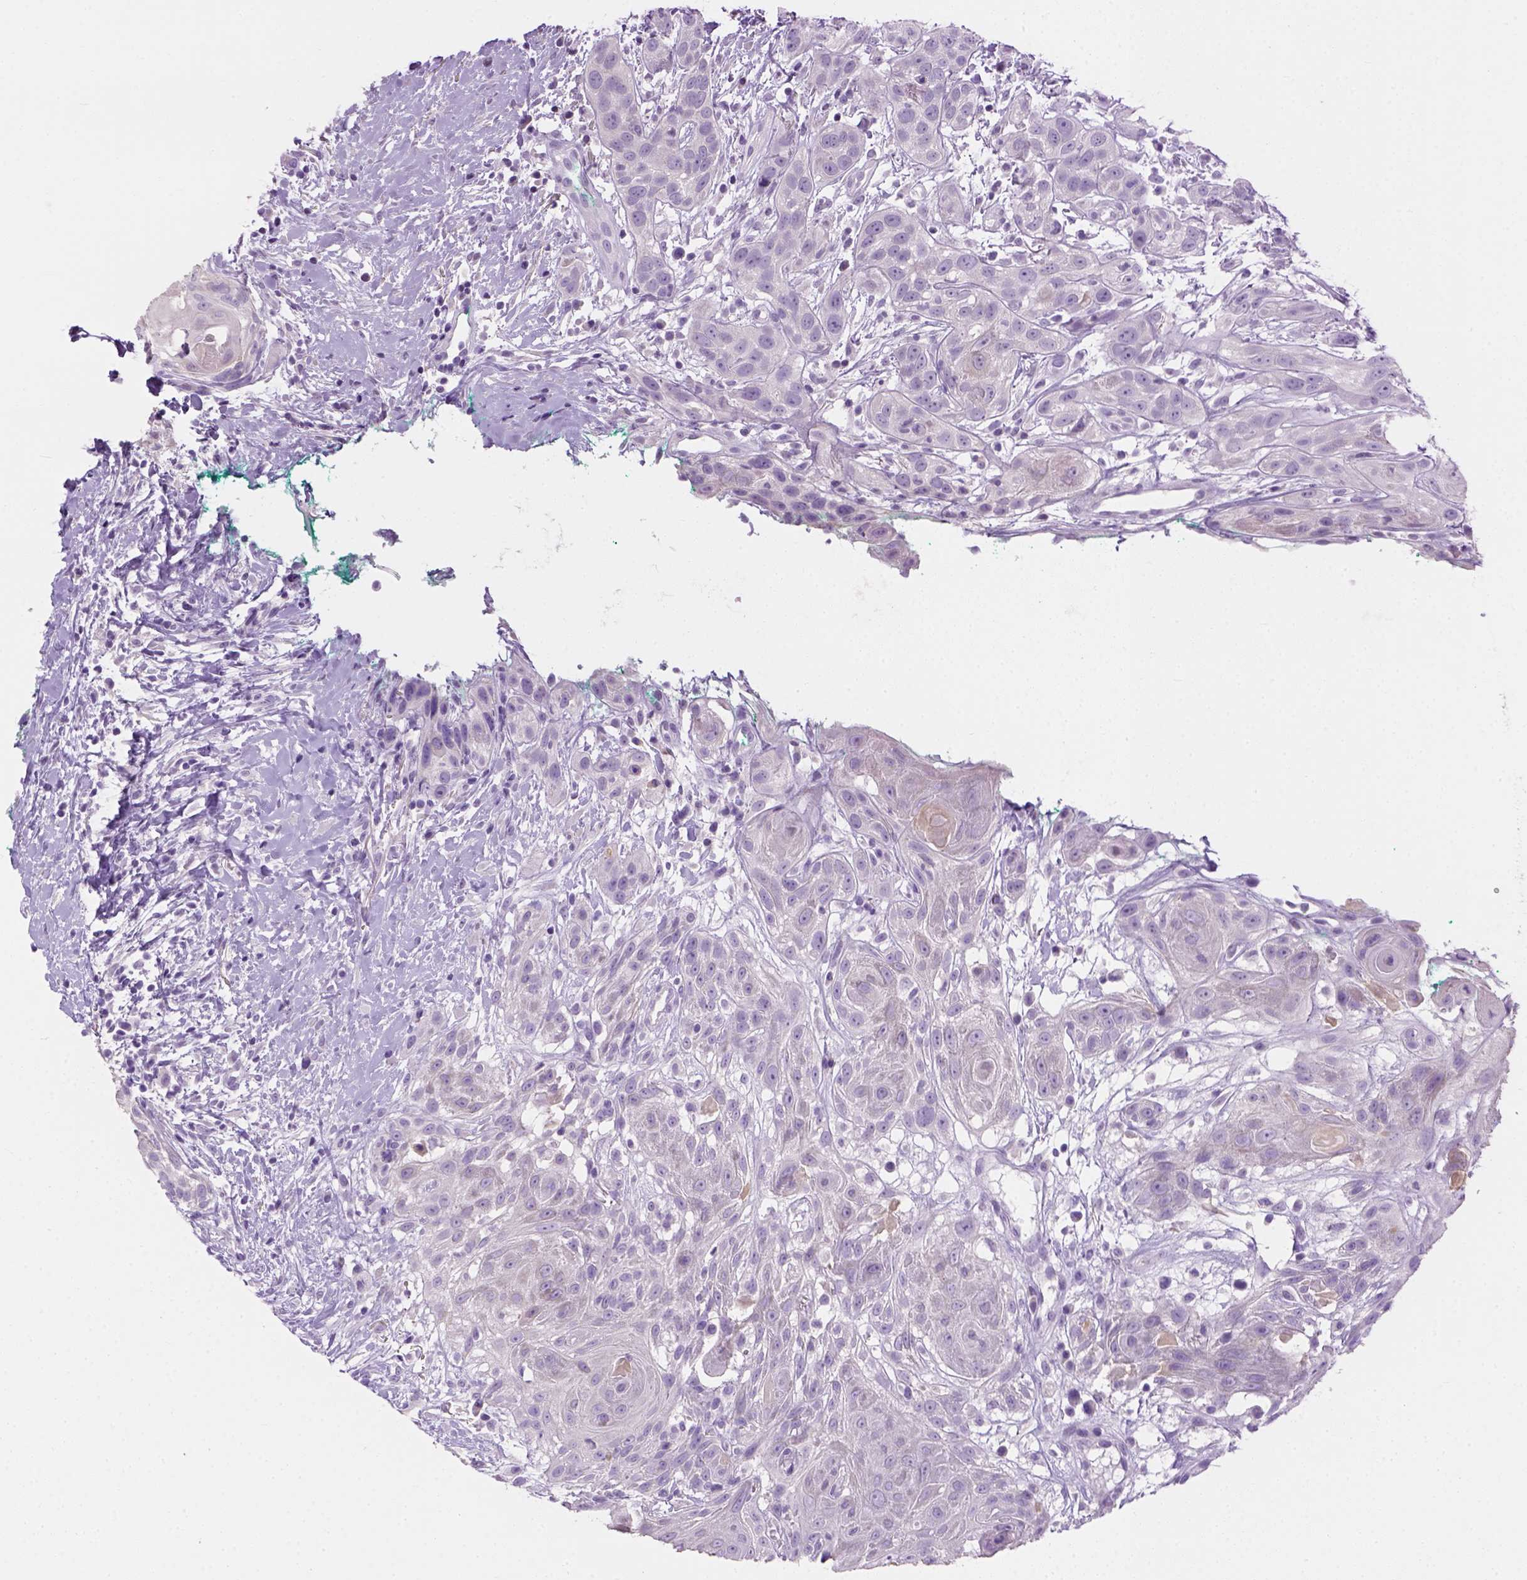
{"staining": {"intensity": "negative", "quantity": "none", "location": "none"}, "tissue": "head and neck cancer", "cell_type": "Tumor cells", "image_type": "cancer", "snomed": [{"axis": "morphology", "description": "Normal tissue, NOS"}, {"axis": "morphology", "description": "Squamous cell carcinoma, NOS"}, {"axis": "topography", "description": "Oral tissue"}, {"axis": "topography", "description": "Salivary gland"}, {"axis": "topography", "description": "Head-Neck"}], "caption": "This is a image of immunohistochemistry staining of head and neck cancer, which shows no staining in tumor cells. (DAB IHC visualized using brightfield microscopy, high magnification).", "gene": "CYP24A1", "patient": {"sex": "female", "age": 62}}